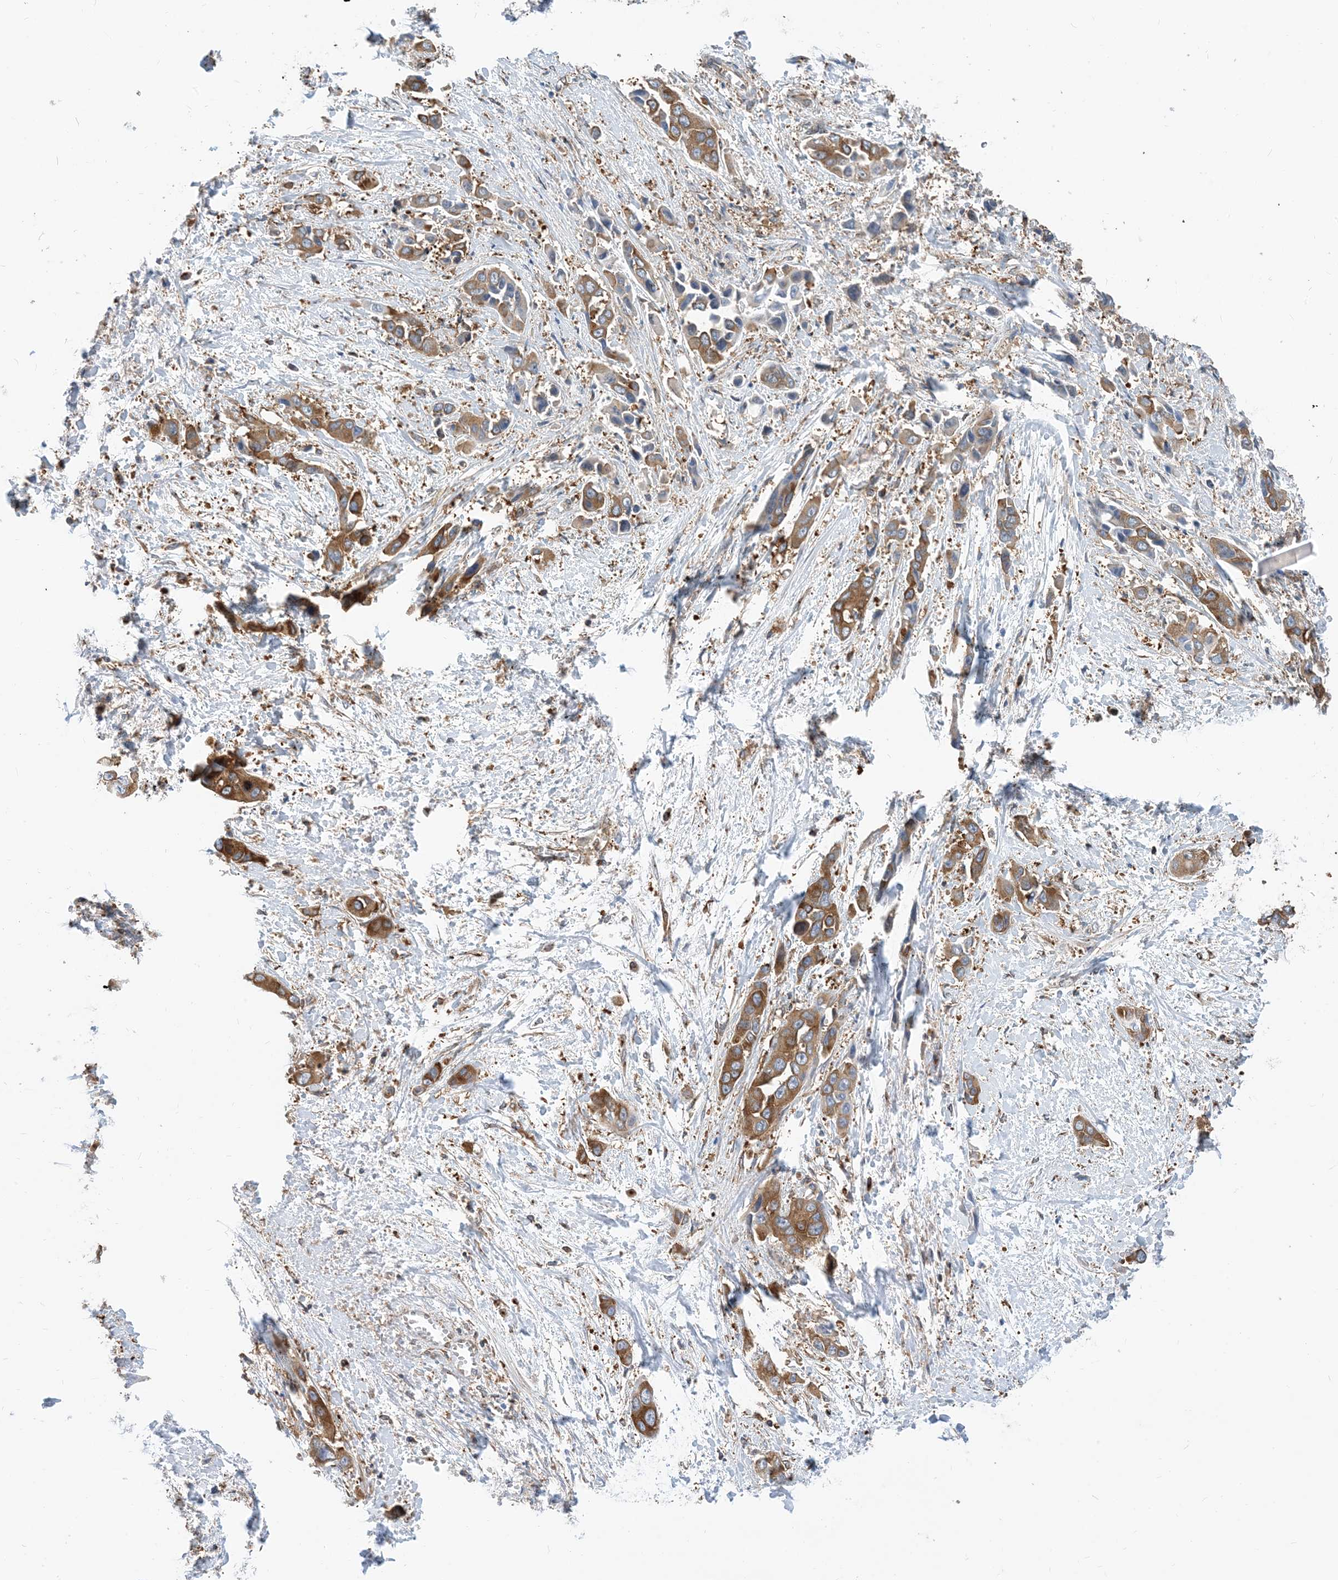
{"staining": {"intensity": "moderate", "quantity": ">75%", "location": "cytoplasmic/membranous"}, "tissue": "liver cancer", "cell_type": "Tumor cells", "image_type": "cancer", "snomed": [{"axis": "morphology", "description": "Cholangiocarcinoma"}, {"axis": "topography", "description": "Liver"}], "caption": "Protein expression analysis of human liver cancer reveals moderate cytoplasmic/membranous staining in about >75% of tumor cells.", "gene": "DYNC1LI1", "patient": {"sex": "female", "age": 52}}